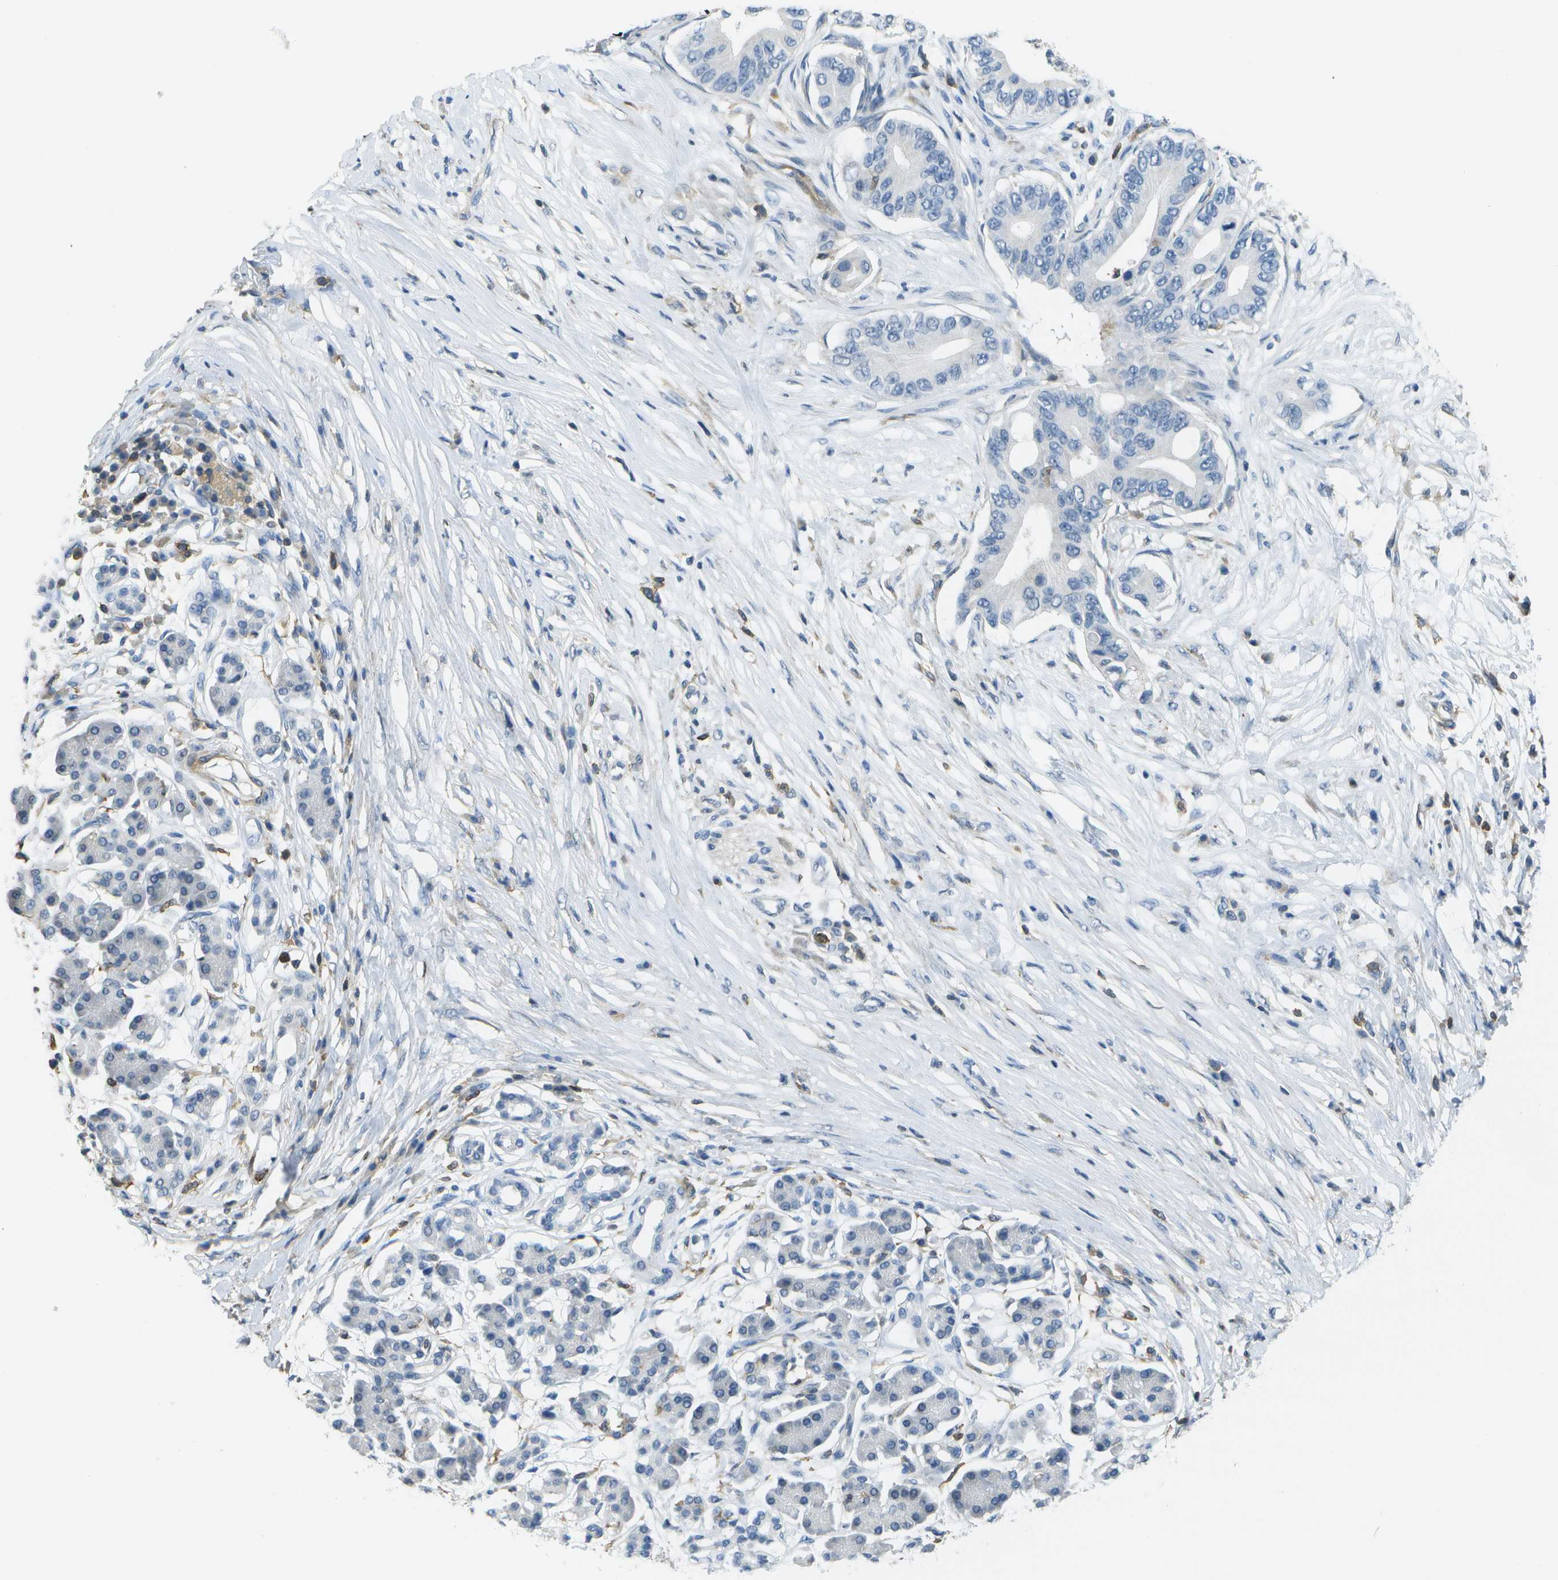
{"staining": {"intensity": "negative", "quantity": "none", "location": "none"}, "tissue": "pancreatic cancer", "cell_type": "Tumor cells", "image_type": "cancer", "snomed": [{"axis": "morphology", "description": "Adenocarcinoma, NOS"}, {"axis": "topography", "description": "Pancreas"}], "caption": "Immunohistochemical staining of pancreatic cancer (adenocarcinoma) shows no significant positivity in tumor cells.", "gene": "RCSD1", "patient": {"sex": "male", "age": 77}}